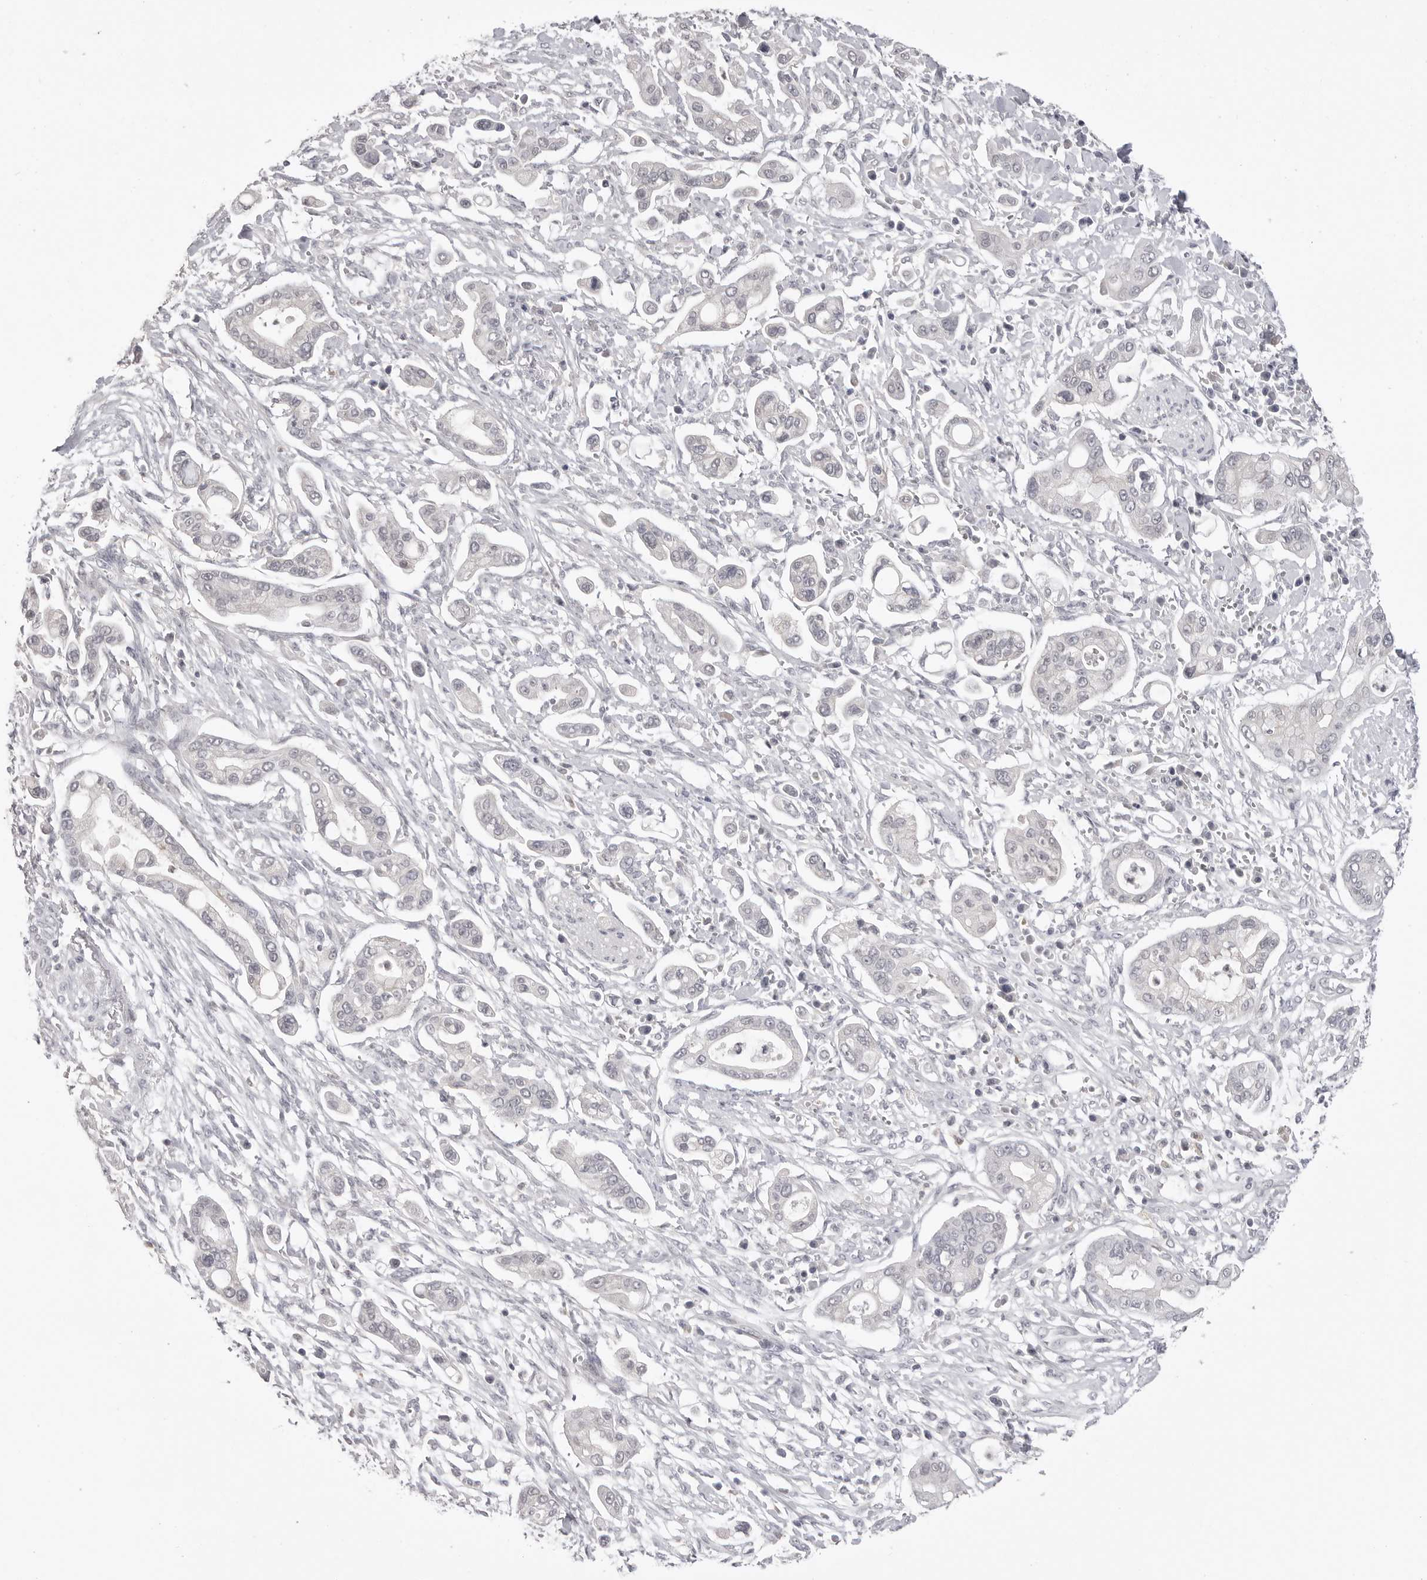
{"staining": {"intensity": "negative", "quantity": "none", "location": "none"}, "tissue": "pancreatic cancer", "cell_type": "Tumor cells", "image_type": "cancer", "snomed": [{"axis": "morphology", "description": "Adenocarcinoma, NOS"}, {"axis": "topography", "description": "Pancreas"}], "caption": "Immunohistochemistry of human adenocarcinoma (pancreatic) exhibits no positivity in tumor cells.", "gene": "GPN2", "patient": {"sex": "male", "age": 68}}